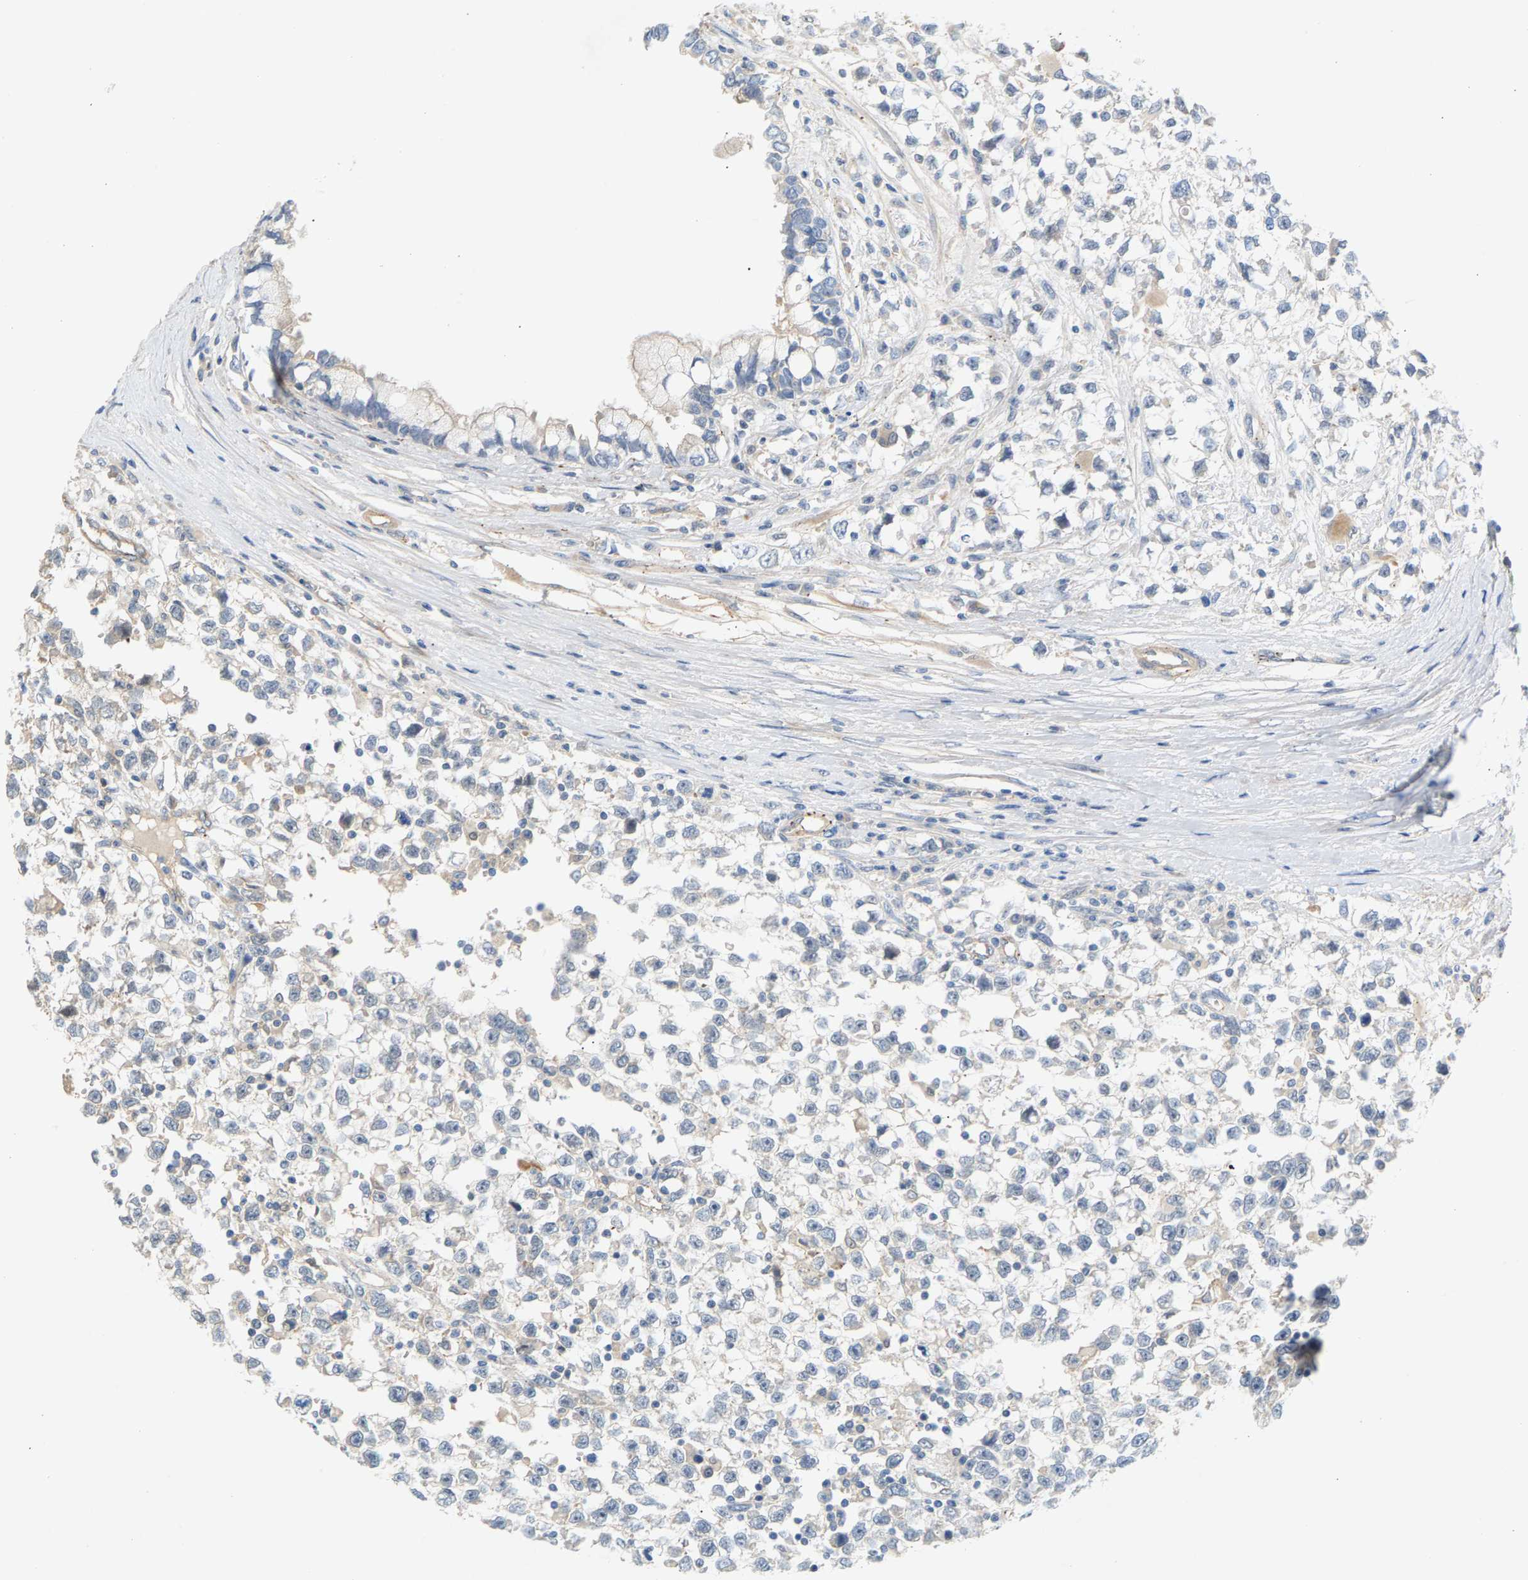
{"staining": {"intensity": "weak", "quantity": "<25%", "location": "cytoplasmic/membranous"}, "tissue": "testis cancer", "cell_type": "Tumor cells", "image_type": "cancer", "snomed": [{"axis": "morphology", "description": "Seminoma, NOS"}, {"axis": "morphology", "description": "Carcinoma, Embryonal, NOS"}, {"axis": "topography", "description": "Testis"}], "caption": "Protein analysis of embryonal carcinoma (testis) reveals no significant staining in tumor cells.", "gene": "KRTAP27-1", "patient": {"sex": "male", "age": 51}}